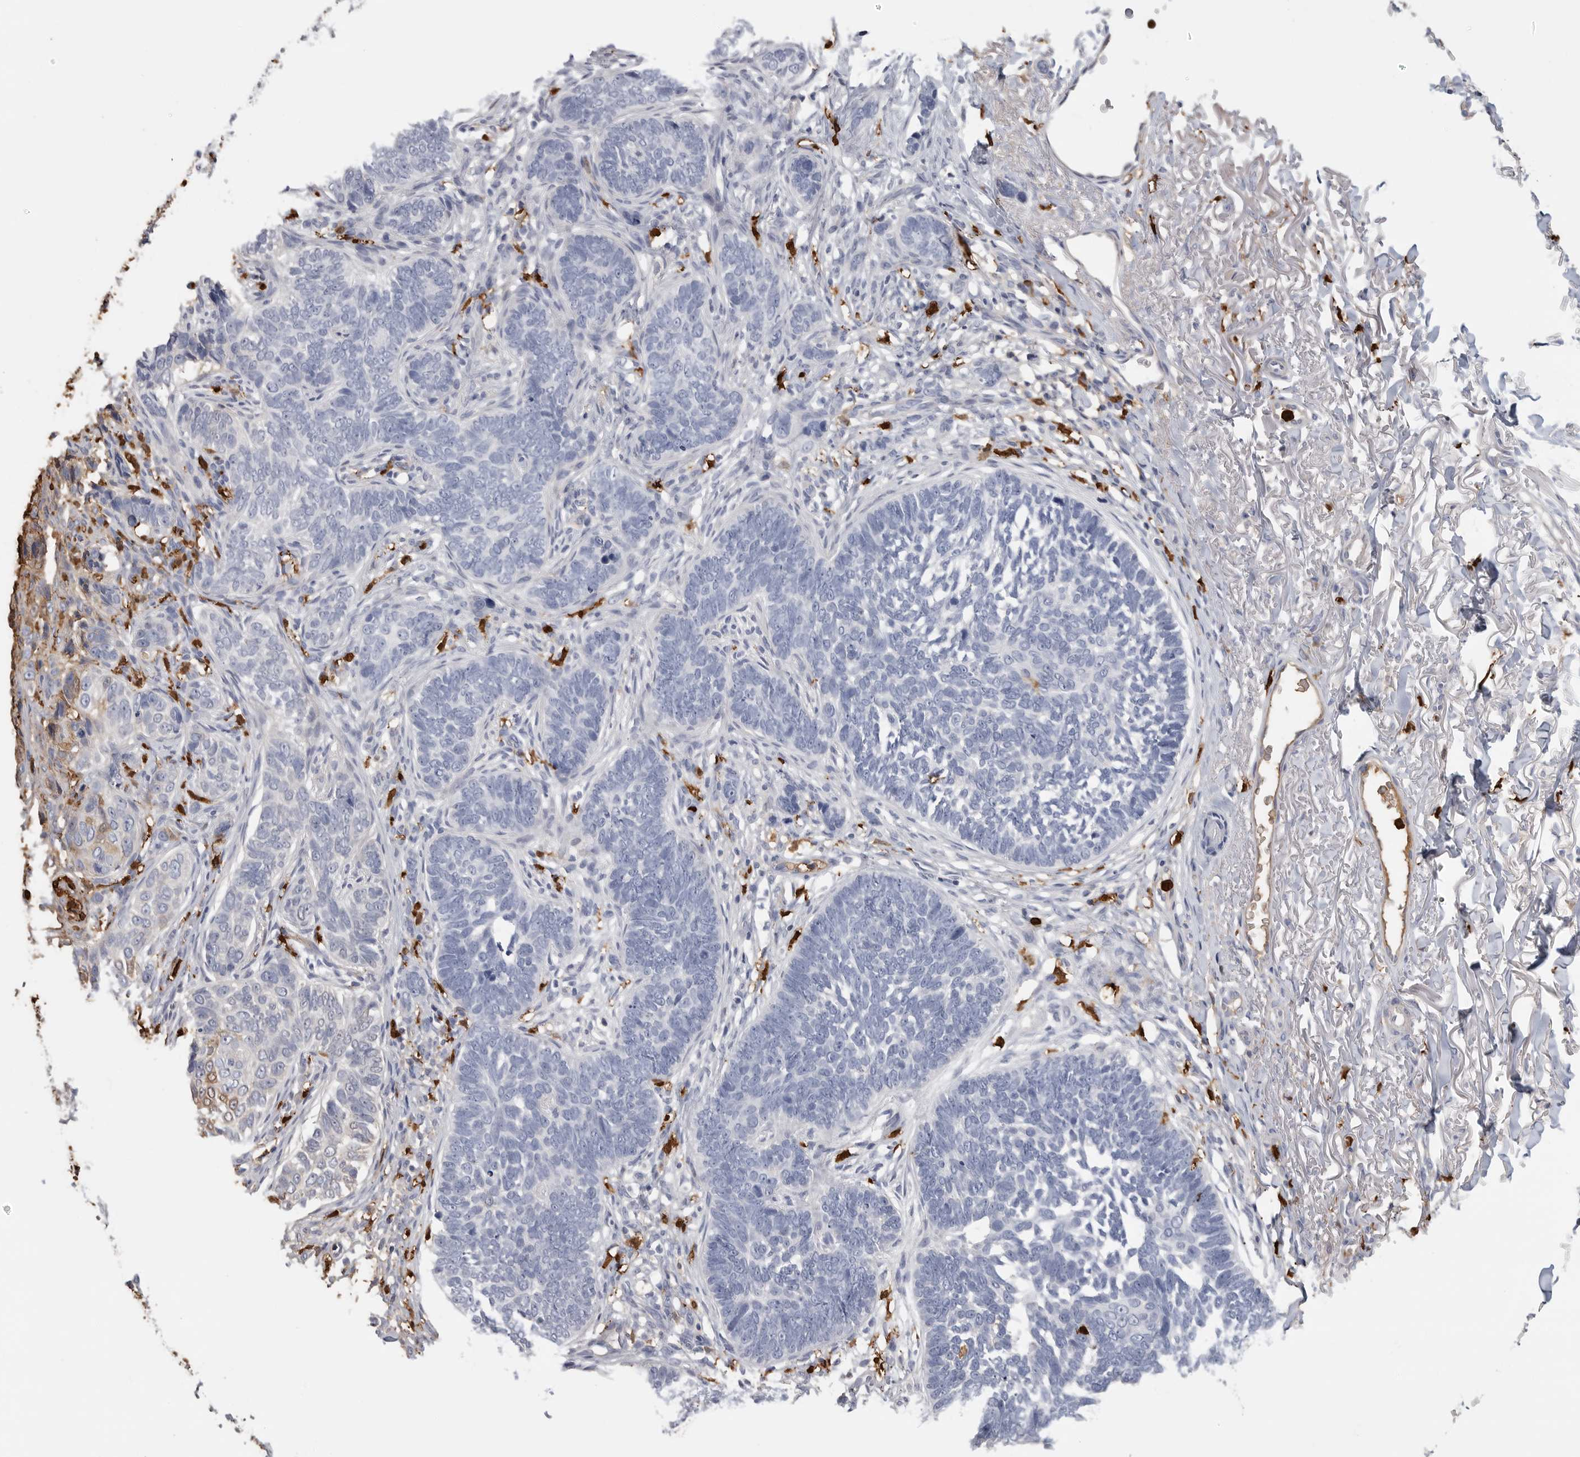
{"staining": {"intensity": "negative", "quantity": "none", "location": "none"}, "tissue": "skin cancer", "cell_type": "Tumor cells", "image_type": "cancer", "snomed": [{"axis": "morphology", "description": "Normal tissue, NOS"}, {"axis": "morphology", "description": "Basal cell carcinoma"}, {"axis": "topography", "description": "Skin"}], "caption": "Photomicrograph shows no protein expression in tumor cells of basal cell carcinoma (skin) tissue. Brightfield microscopy of IHC stained with DAB (3,3'-diaminobenzidine) (brown) and hematoxylin (blue), captured at high magnification.", "gene": "CYB561D1", "patient": {"sex": "male", "age": 77}}